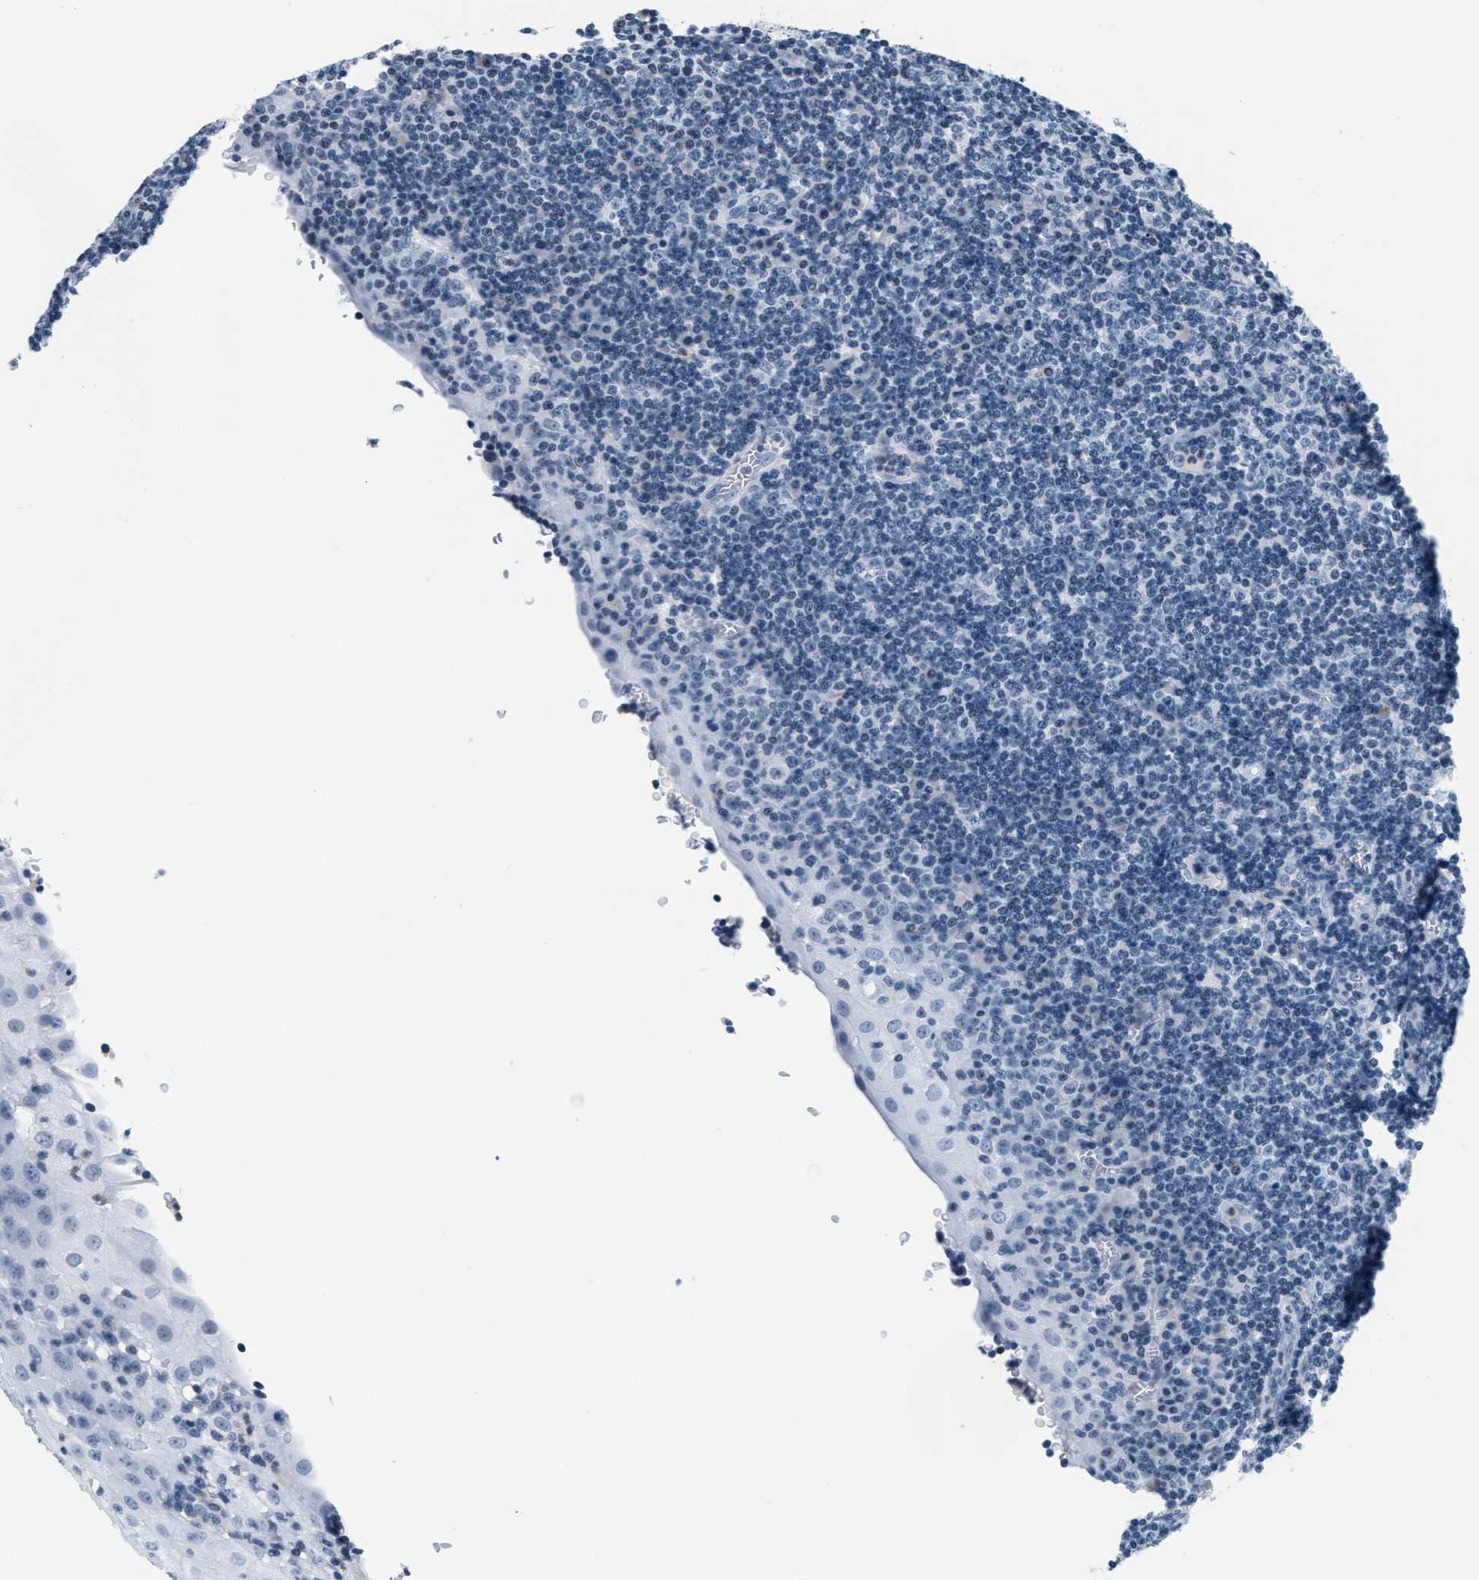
{"staining": {"intensity": "negative", "quantity": "none", "location": "none"}, "tissue": "tonsil", "cell_type": "Germinal center cells", "image_type": "normal", "snomed": [{"axis": "morphology", "description": "Normal tissue, NOS"}, {"axis": "topography", "description": "Tonsil"}], "caption": "There is no significant staining in germinal center cells of tonsil. The staining was performed using DAB (3,3'-diaminobenzidine) to visualize the protein expression in brown, while the nuclei were stained in blue with hematoxylin (Magnification: 20x).", "gene": "CA4", "patient": {"sex": "male", "age": 37}}